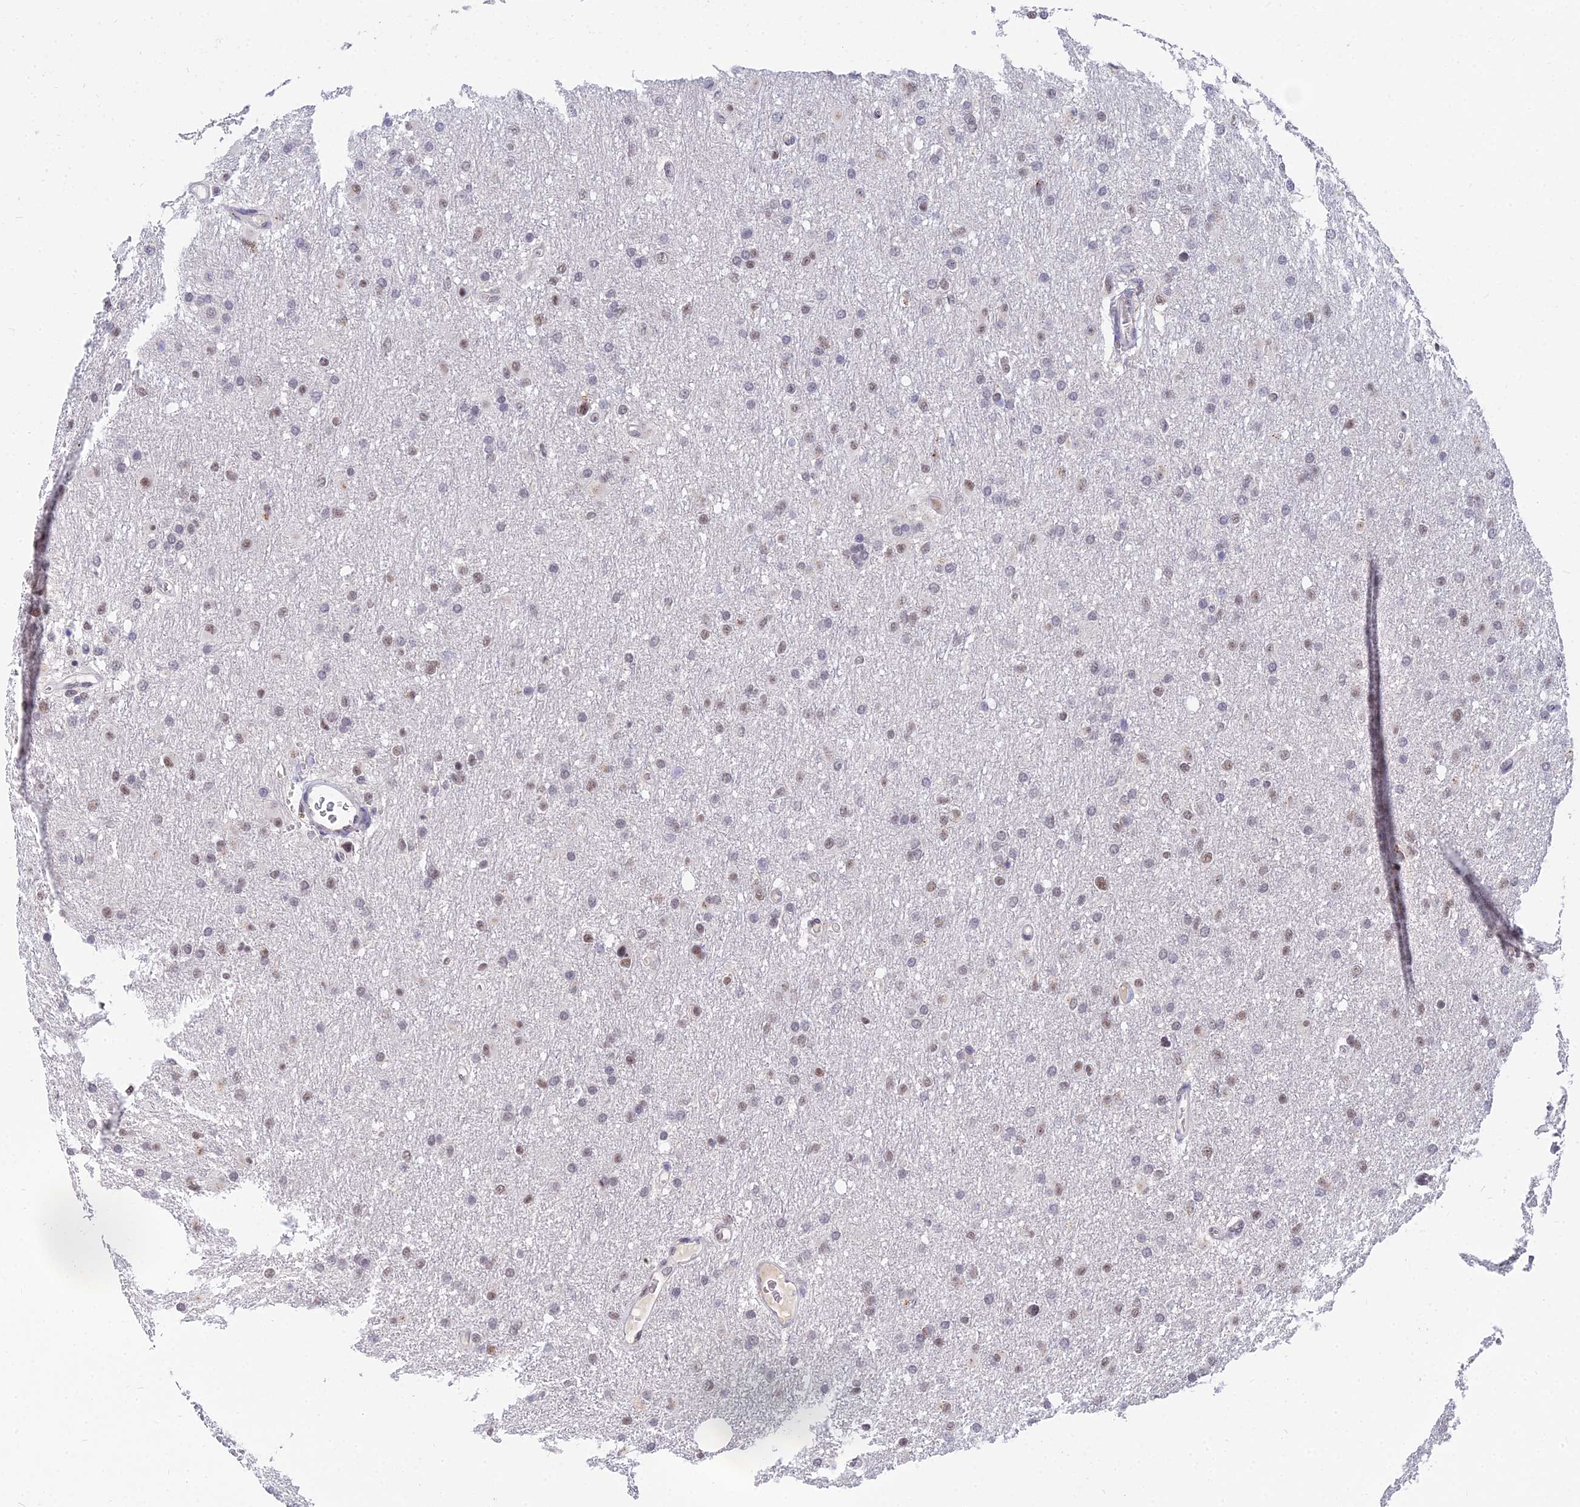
{"staining": {"intensity": "moderate", "quantity": "25%-75%", "location": "nuclear"}, "tissue": "glioma", "cell_type": "Tumor cells", "image_type": "cancer", "snomed": [{"axis": "morphology", "description": "Glioma, malignant, High grade"}, {"axis": "topography", "description": "Cerebral cortex"}], "caption": "Brown immunohistochemical staining in human glioma reveals moderate nuclear expression in approximately 25%-75% of tumor cells.", "gene": "THOC3", "patient": {"sex": "female", "age": 36}}